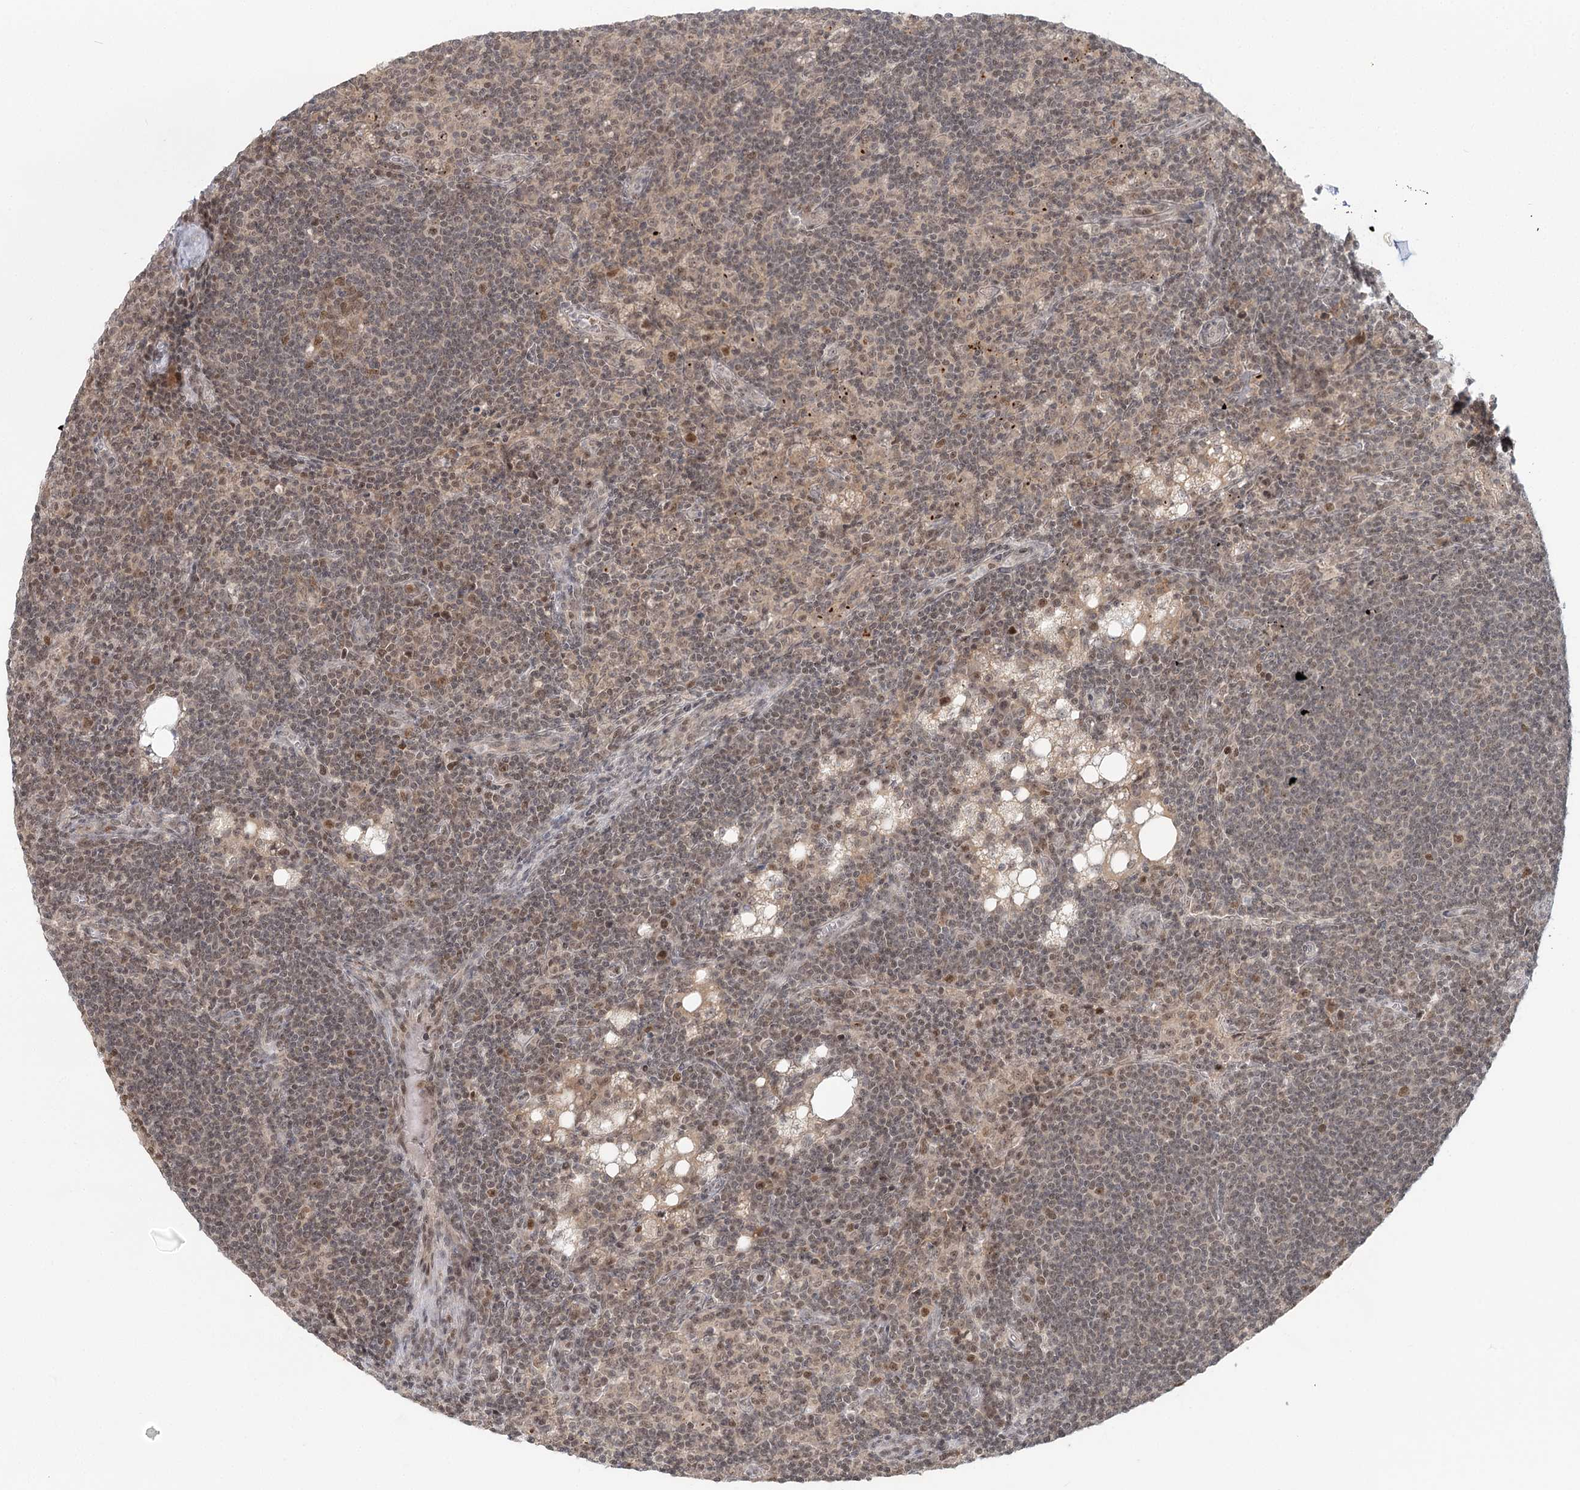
{"staining": {"intensity": "moderate", "quantity": "<25%", "location": "nuclear"}, "tissue": "lymph node", "cell_type": "Germinal center cells", "image_type": "normal", "snomed": [{"axis": "morphology", "description": "Normal tissue, NOS"}, {"axis": "topography", "description": "Lymph node"}], "caption": "Lymph node stained with immunohistochemistry demonstrates moderate nuclear positivity in about <25% of germinal center cells.", "gene": "R3HCC1L", "patient": {"sex": "male", "age": 69}}